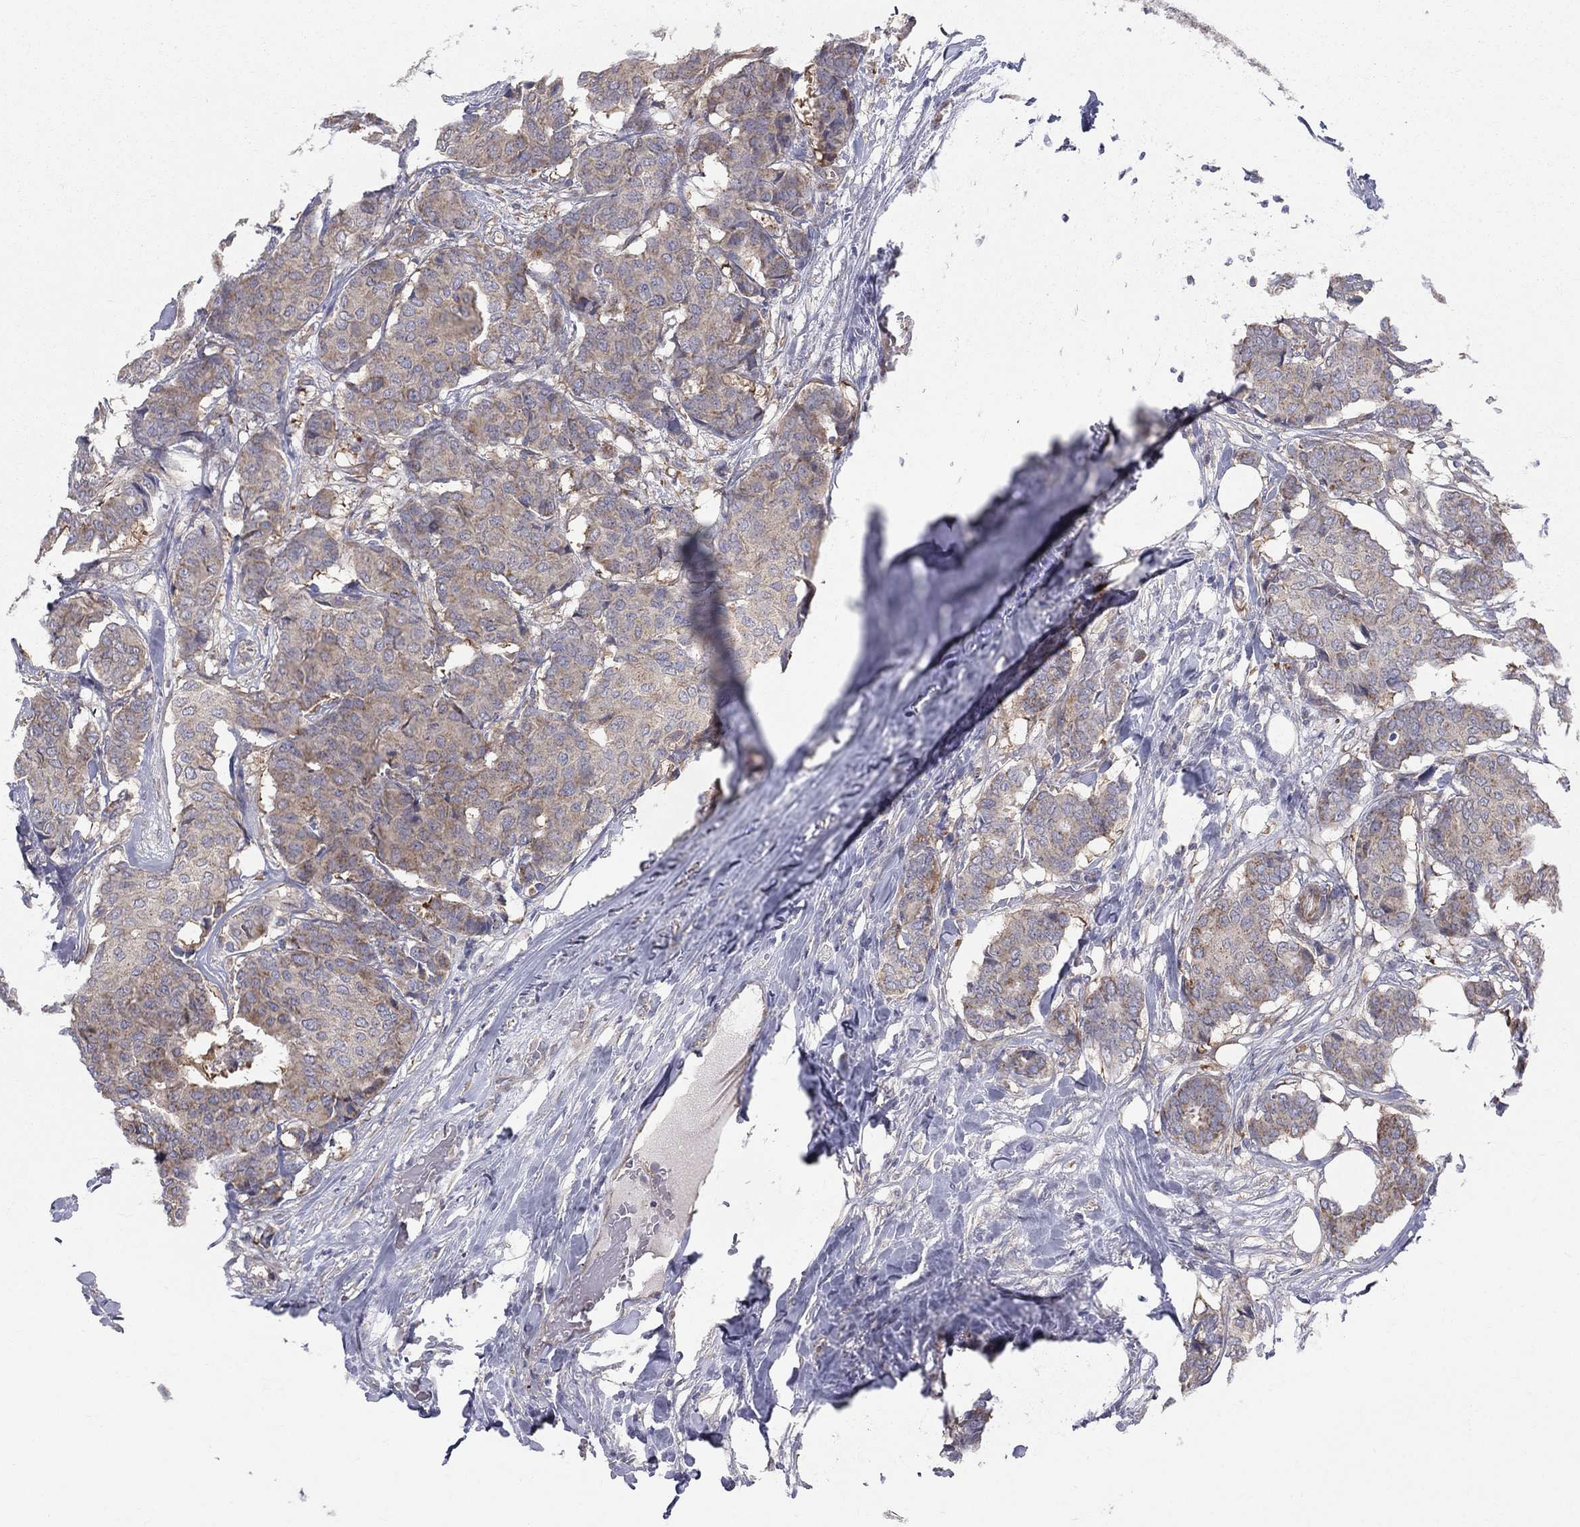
{"staining": {"intensity": "weak", "quantity": ">75%", "location": "cytoplasmic/membranous"}, "tissue": "breast cancer", "cell_type": "Tumor cells", "image_type": "cancer", "snomed": [{"axis": "morphology", "description": "Duct carcinoma"}, {"axis": "topography", "description": "Breast"}], "caption": "An image showing weak cytoplasmic/membranous positivity in approximately >75% of tumor cells in intraductal carcinoma (breast), as visualized by brown immunohistochemical staining.", "gene": "POMZP3", "patient": {"sex": "female", "age": 75}}